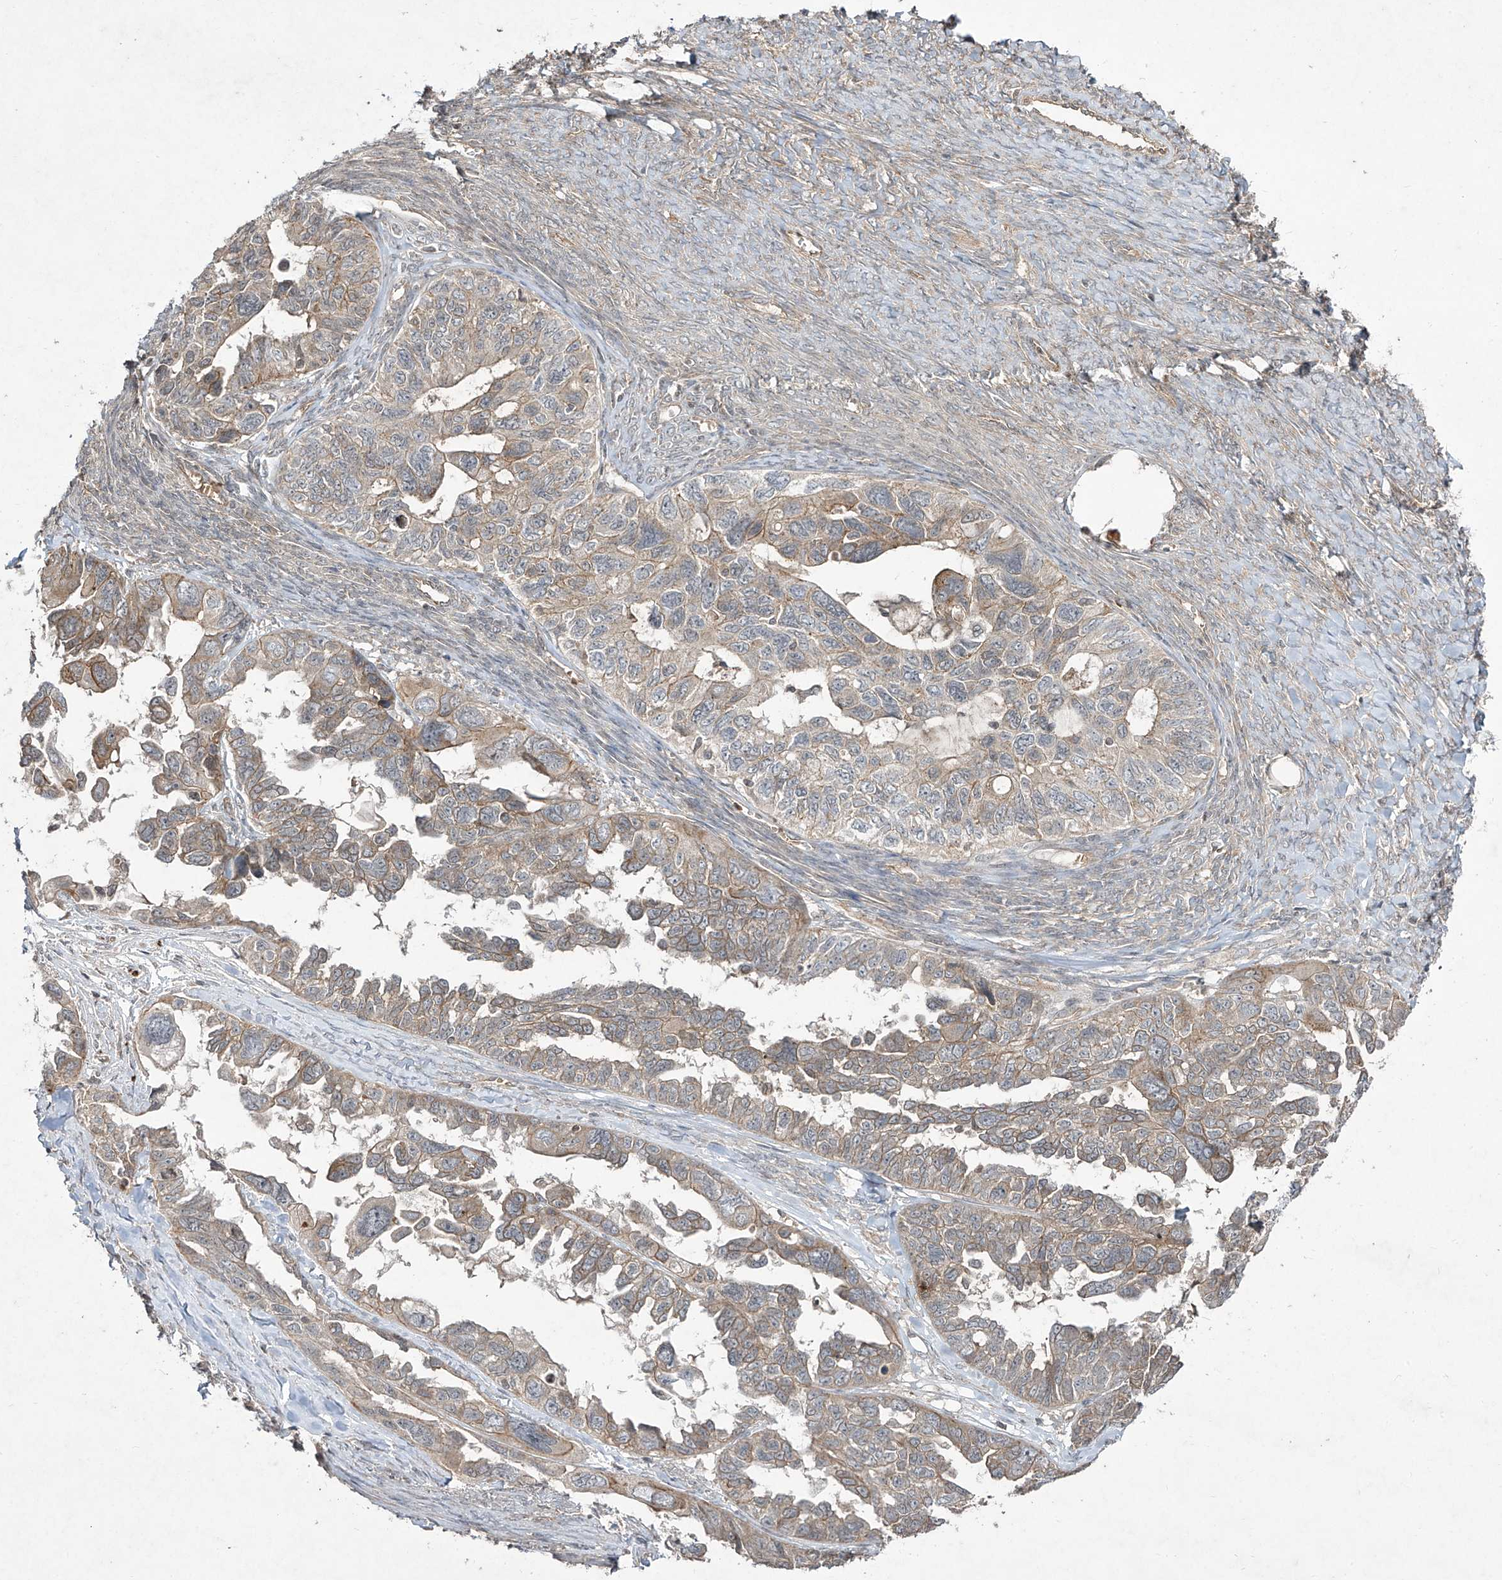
{"staining": {"intensity": "weak", "quantity": "25%-75%", "location": "cytoplasmic/membranous"}, "tissue": "ovarian cancer", "cell_type": "Tumor cells", "image_type": "cancer", "snomed": [{"axis": "morphology", "description": "Cystadenocarcinoma, serous, NOS"}, {"axis": "topography", "description": "Ovary"}], "caption": "This is a micrograph of immunohistochemistry (IHC) staining of serous cystadenocarcinoma (ovarian), which shows weak expression in the cytoplasmic/membranous of tumor cells.", "gene": "MATN2", "patient": {"sex": "female", "age": 79}}